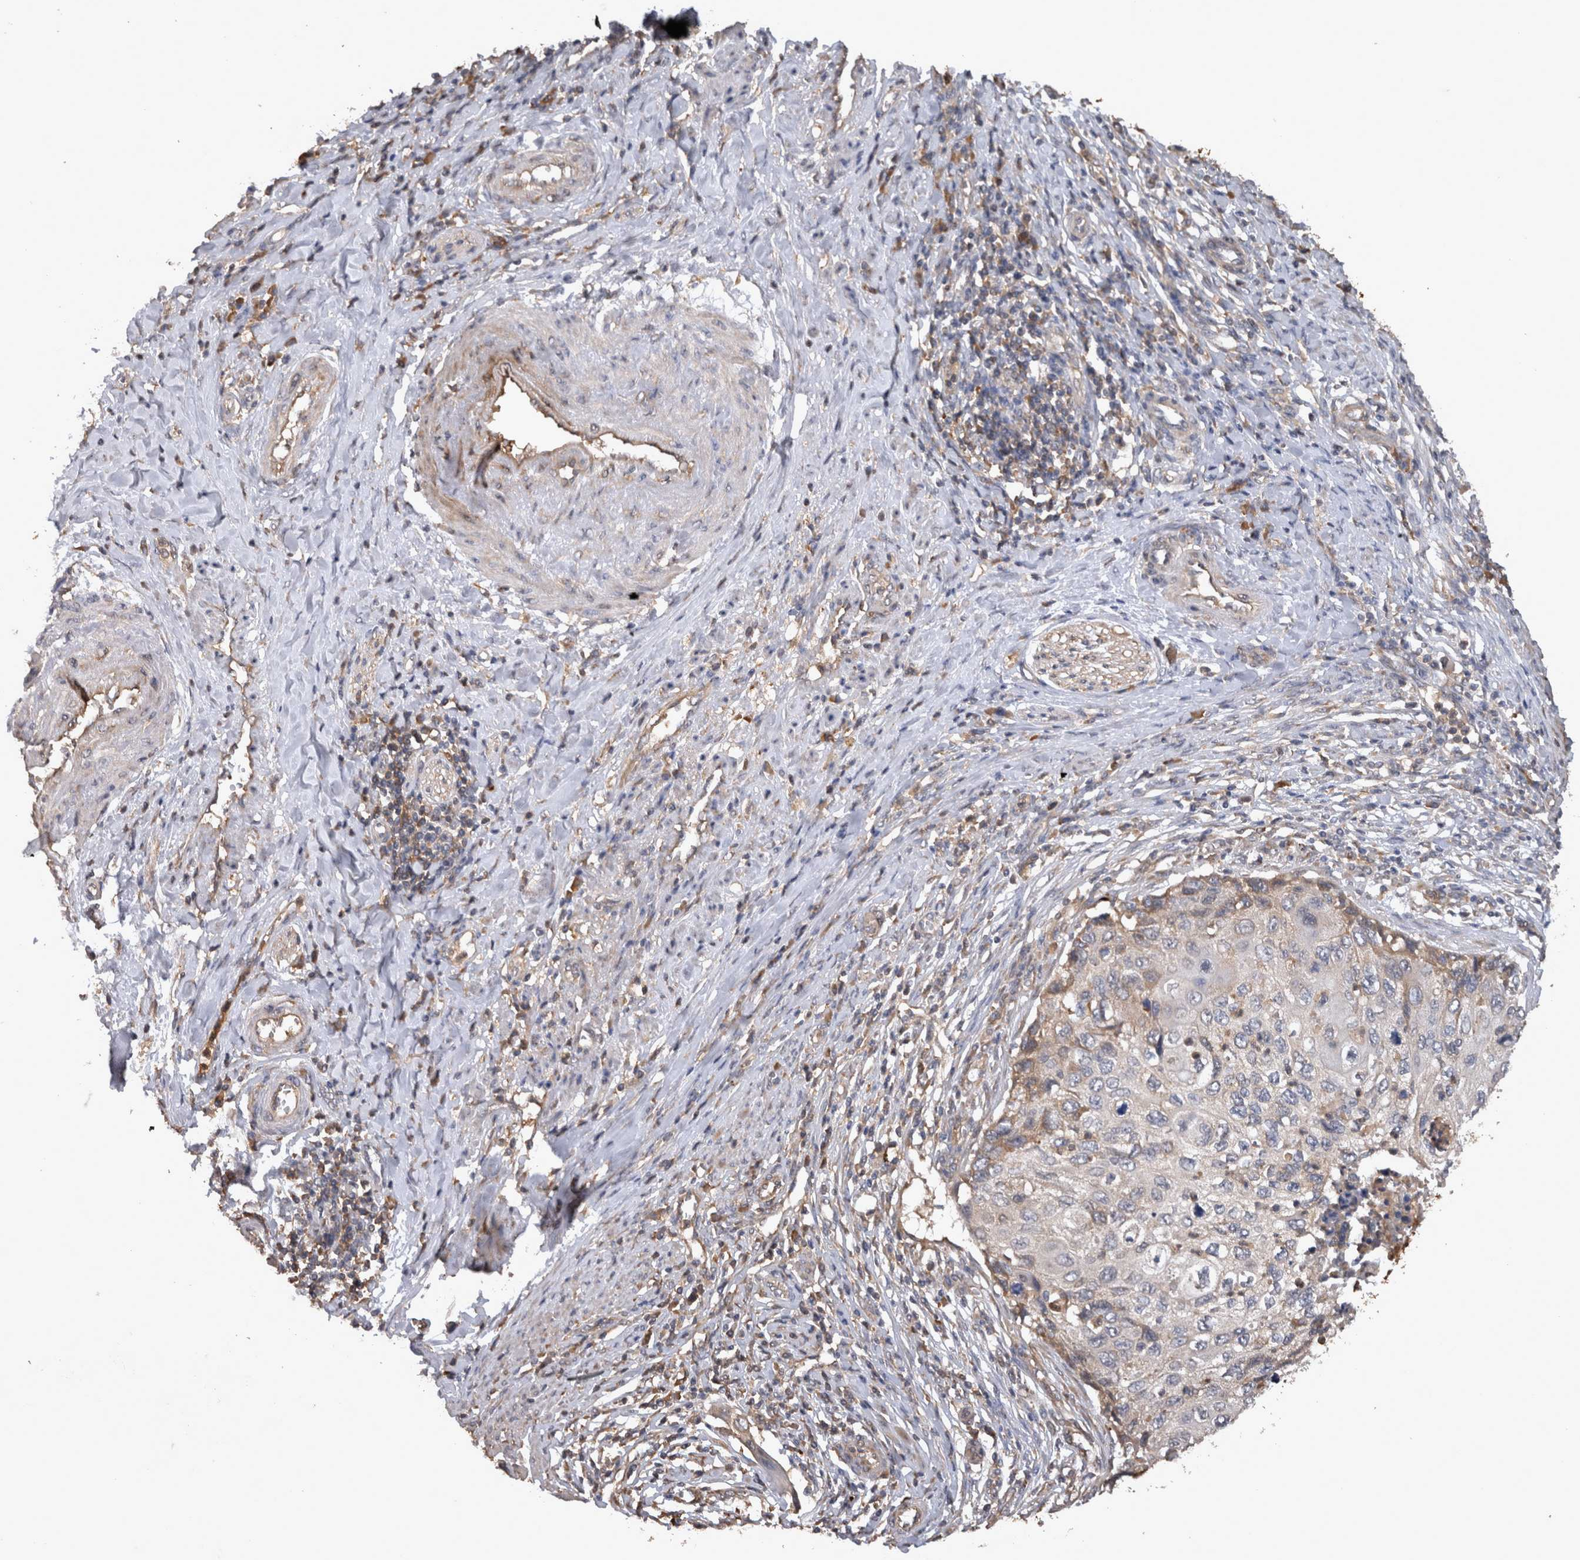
{"staining": {"intensity": "weak", "quantity": "<25%", "location": "cytoplasmic/membranous"}, "tissue": "cervical cancer", "cell_type": "Tumor cells", "image_type": "cancer", "snomed": [{"axis": "morphology", "description": "Squamous cell carcinoma, NOS"}, {"axis": "topography", "description": "Cervix"}], "caption": "This is an IHC histopathology image of cervical squamous cell carcinoma. There is no expression in tumor cells.", "gene": "TMED7", "patient": {"sex": "female", "age": 70}}